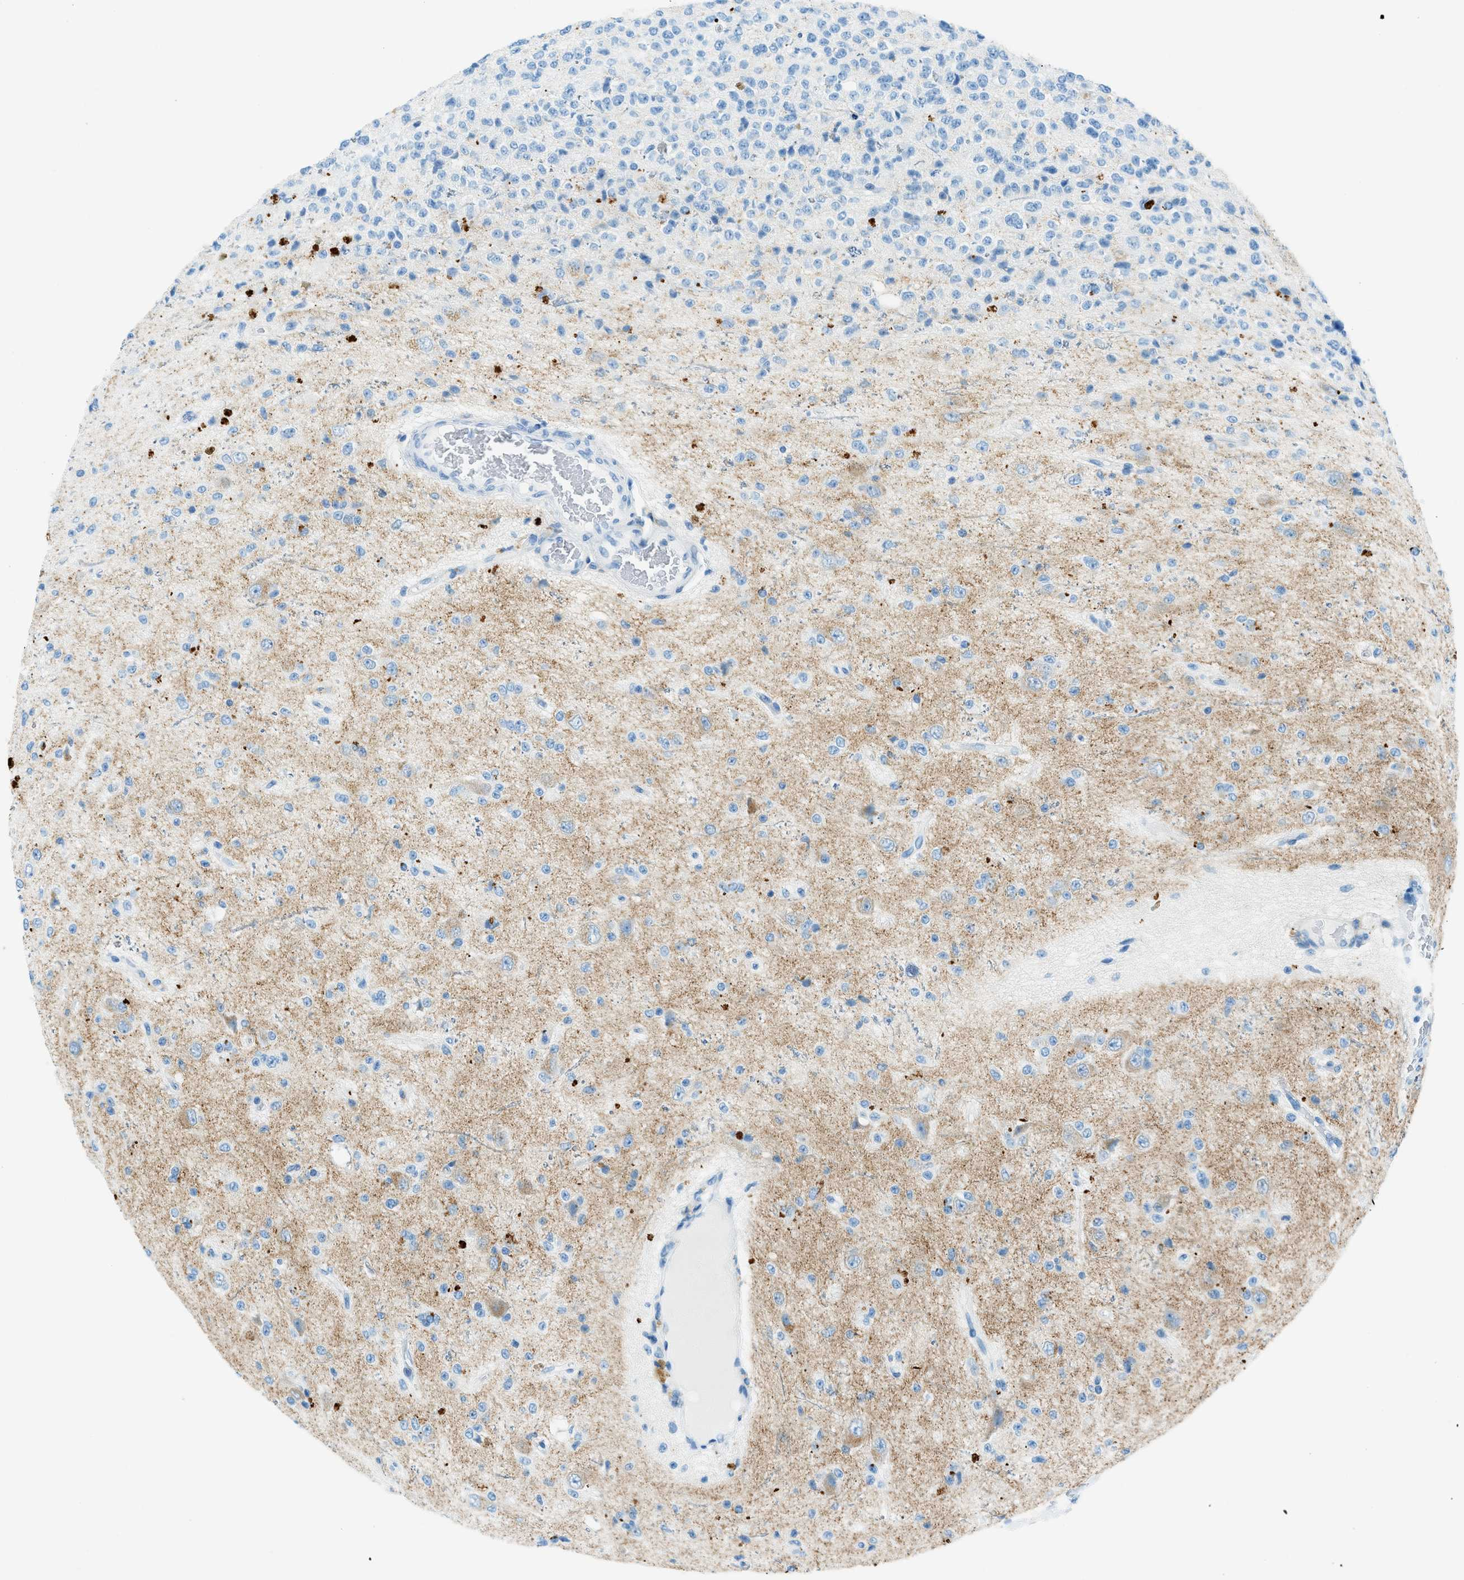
{"staining": {"intensity": "negative", "quantity": "none", "location": "none"}, "tissue": "glioma", "cell_type": "Tumor cells", "image_type": "cancer", "snomed": [{"axis": "morphology", "description": "Glioma, malignant, High grade"}, {"axis": "topography", "description": "pancreas cauda"}], "caption": "Immunohistochemistry (IHC) micrograph of neoplastic tissue: human malignant high-grade glioma stained with DAB shows no significant protein expression in tumor cells.", "gene": "C21orf62", "patient": {"sex": "male", "age": 60}}